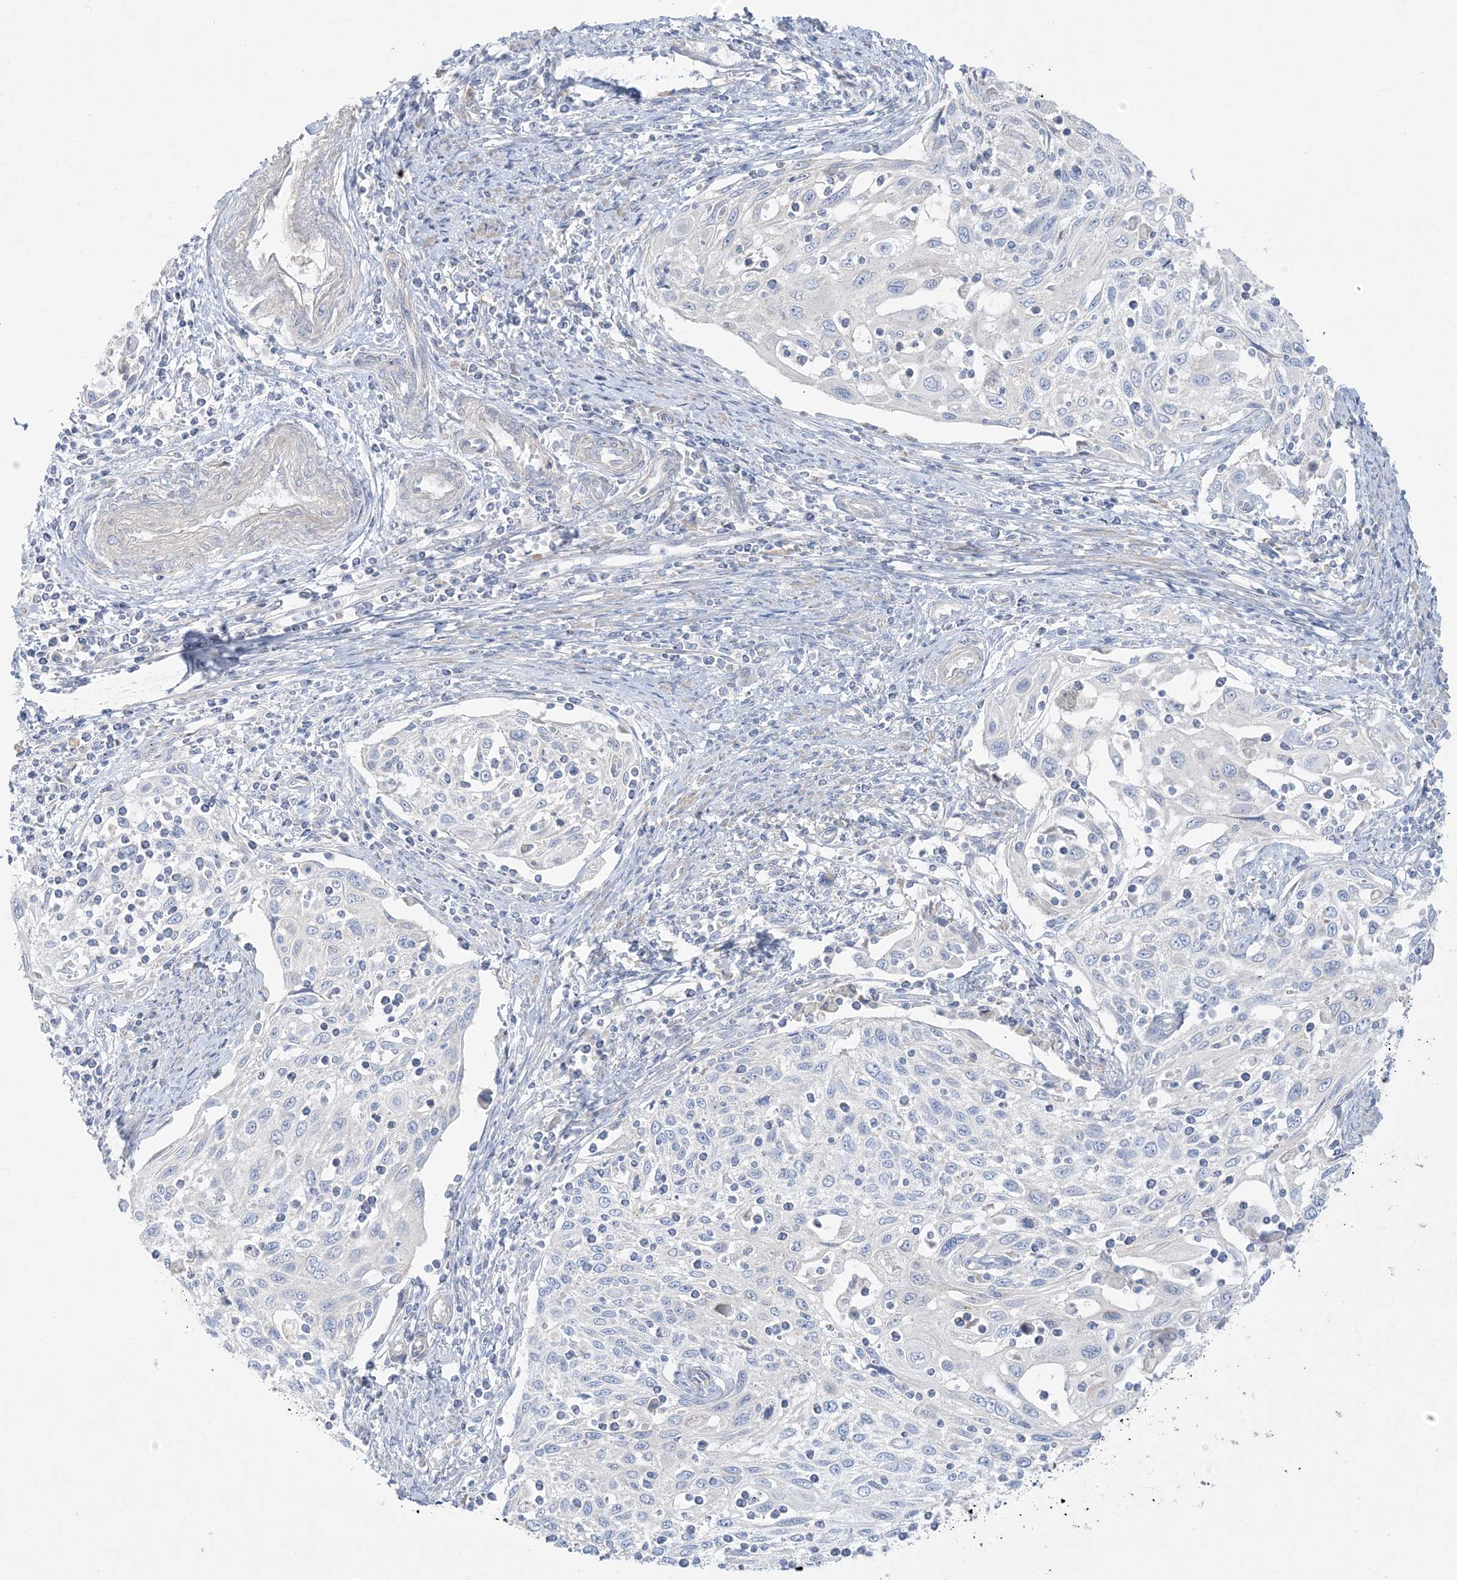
{"staining": {"intensity": "negative", "quantity": "none", "location": "none"}, "tissue": "cervical cancer", "cell_type": "Tumor cells", "image_type": "cancer", "snomed": [{"axis": "morphology", "description": "Squamous cell carcinoma, NOS"}, {"axis": "topography", "description": "Cervix"}], "caption": "Protein analysis of cervical squamous cell carcinoma reveals no significant expression in tumor cells. Nuclei are stained in blue.", "gene": "FAM184A", "patient": {"sex": "female", "age": 70}}